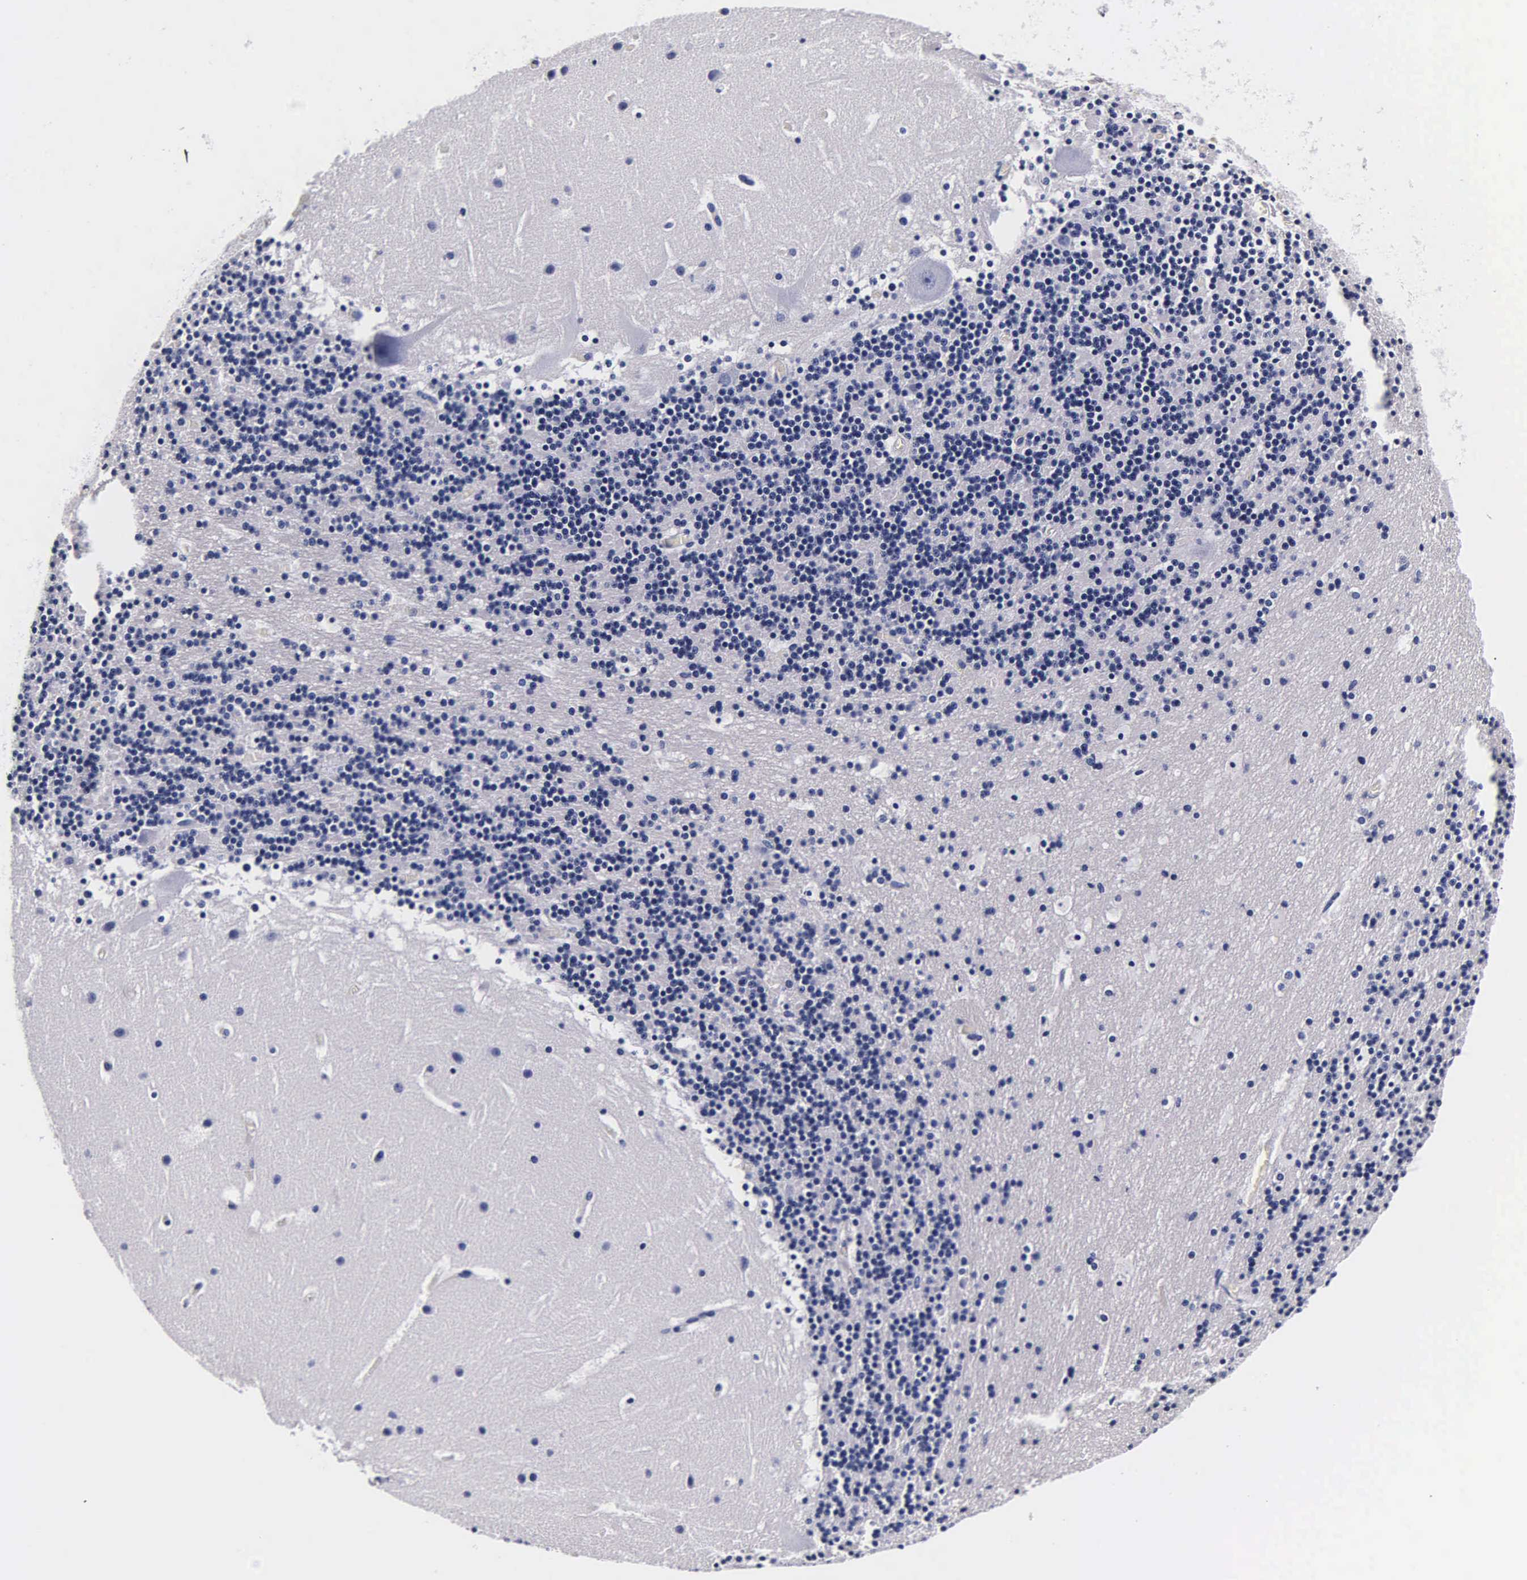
{"staining": {"intensity": "negative", "quantity": "none", "location": "none"}, "tissue": "cerebellum", "cell_type": "Cells in granular layer", "image_type": "normal", "snomed": [{"axis": "morphology", "description": "Normal tissue, NOS"}, {"axis": "topography", "description": "Cerebellum"}], "caption": "High power microscopy photomicrograph of an immunohistochemistry image of benign cerebellum, revealing no significant positivity in cells in granular layer. (Immunohistochemistry, brightfield microscopy, high magnification).", "gene": "INS", "patient": {"sex": "male", "age": 45}}